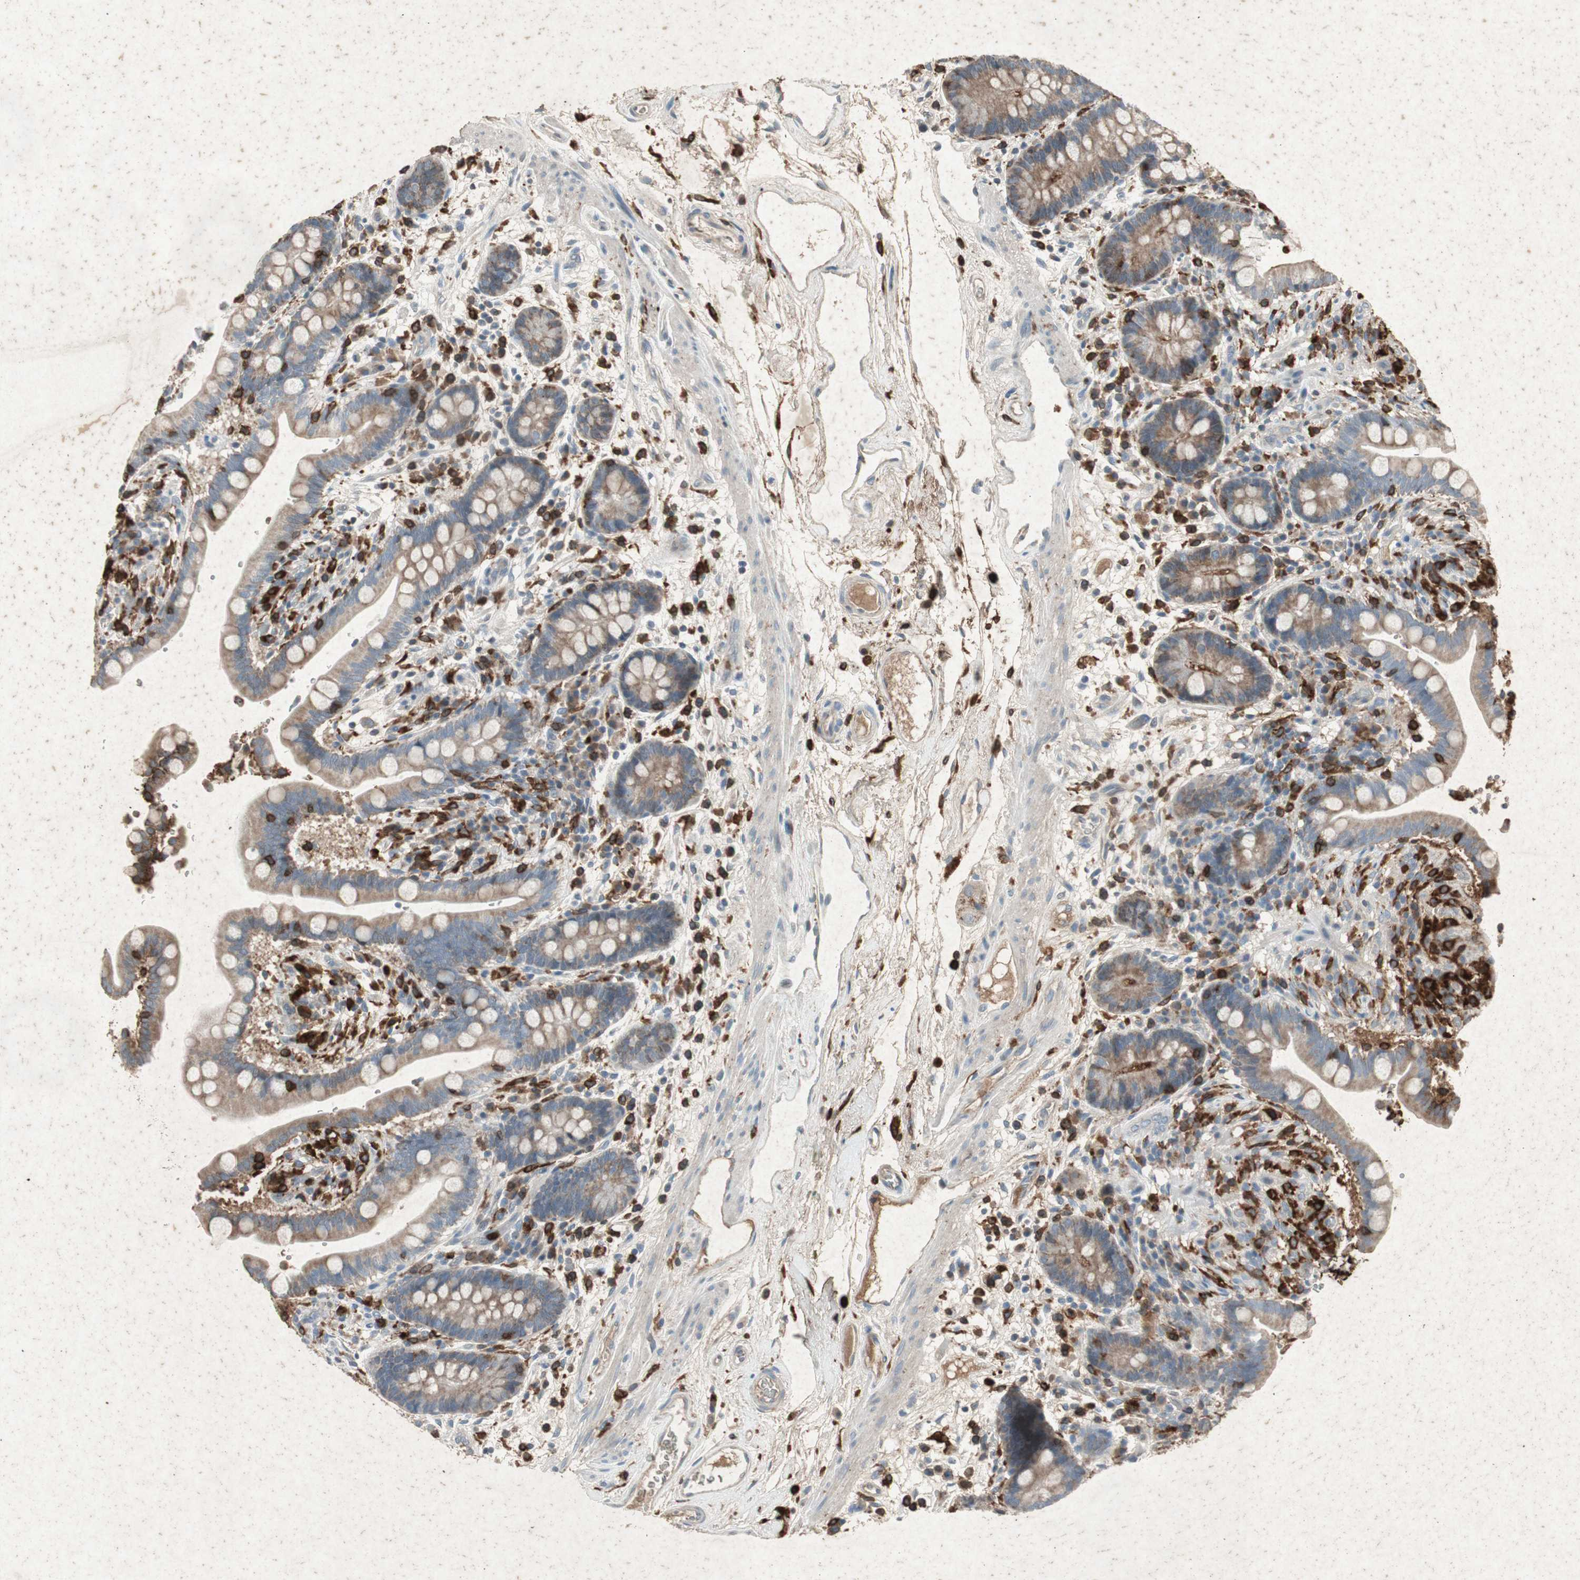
{"staining": {"intensity": "moderate", "quantity": "<25%", "location": "cytoplasmic/membranous"}, "tissue": "colon", "cell_type": "Endothelial cells", "image_type": "normal", "snomed": [{"axis": "morphology", "description": "Normal tissue, NOS"}, {"axis": "topography", "description": "Colon"}], "caption": "Protein staining displays moderate cytoplasmic/membranous staining in approximately <25% of endothelial cells in benign colon. The staining was performed using DAB (3,3'-diaminobenzidine), with brown indicating positive protein expression. Nuclei are stained blue with hematoxylin.", "gene": "TYROBP", "patient": {"sex": "male", "age": 73}}